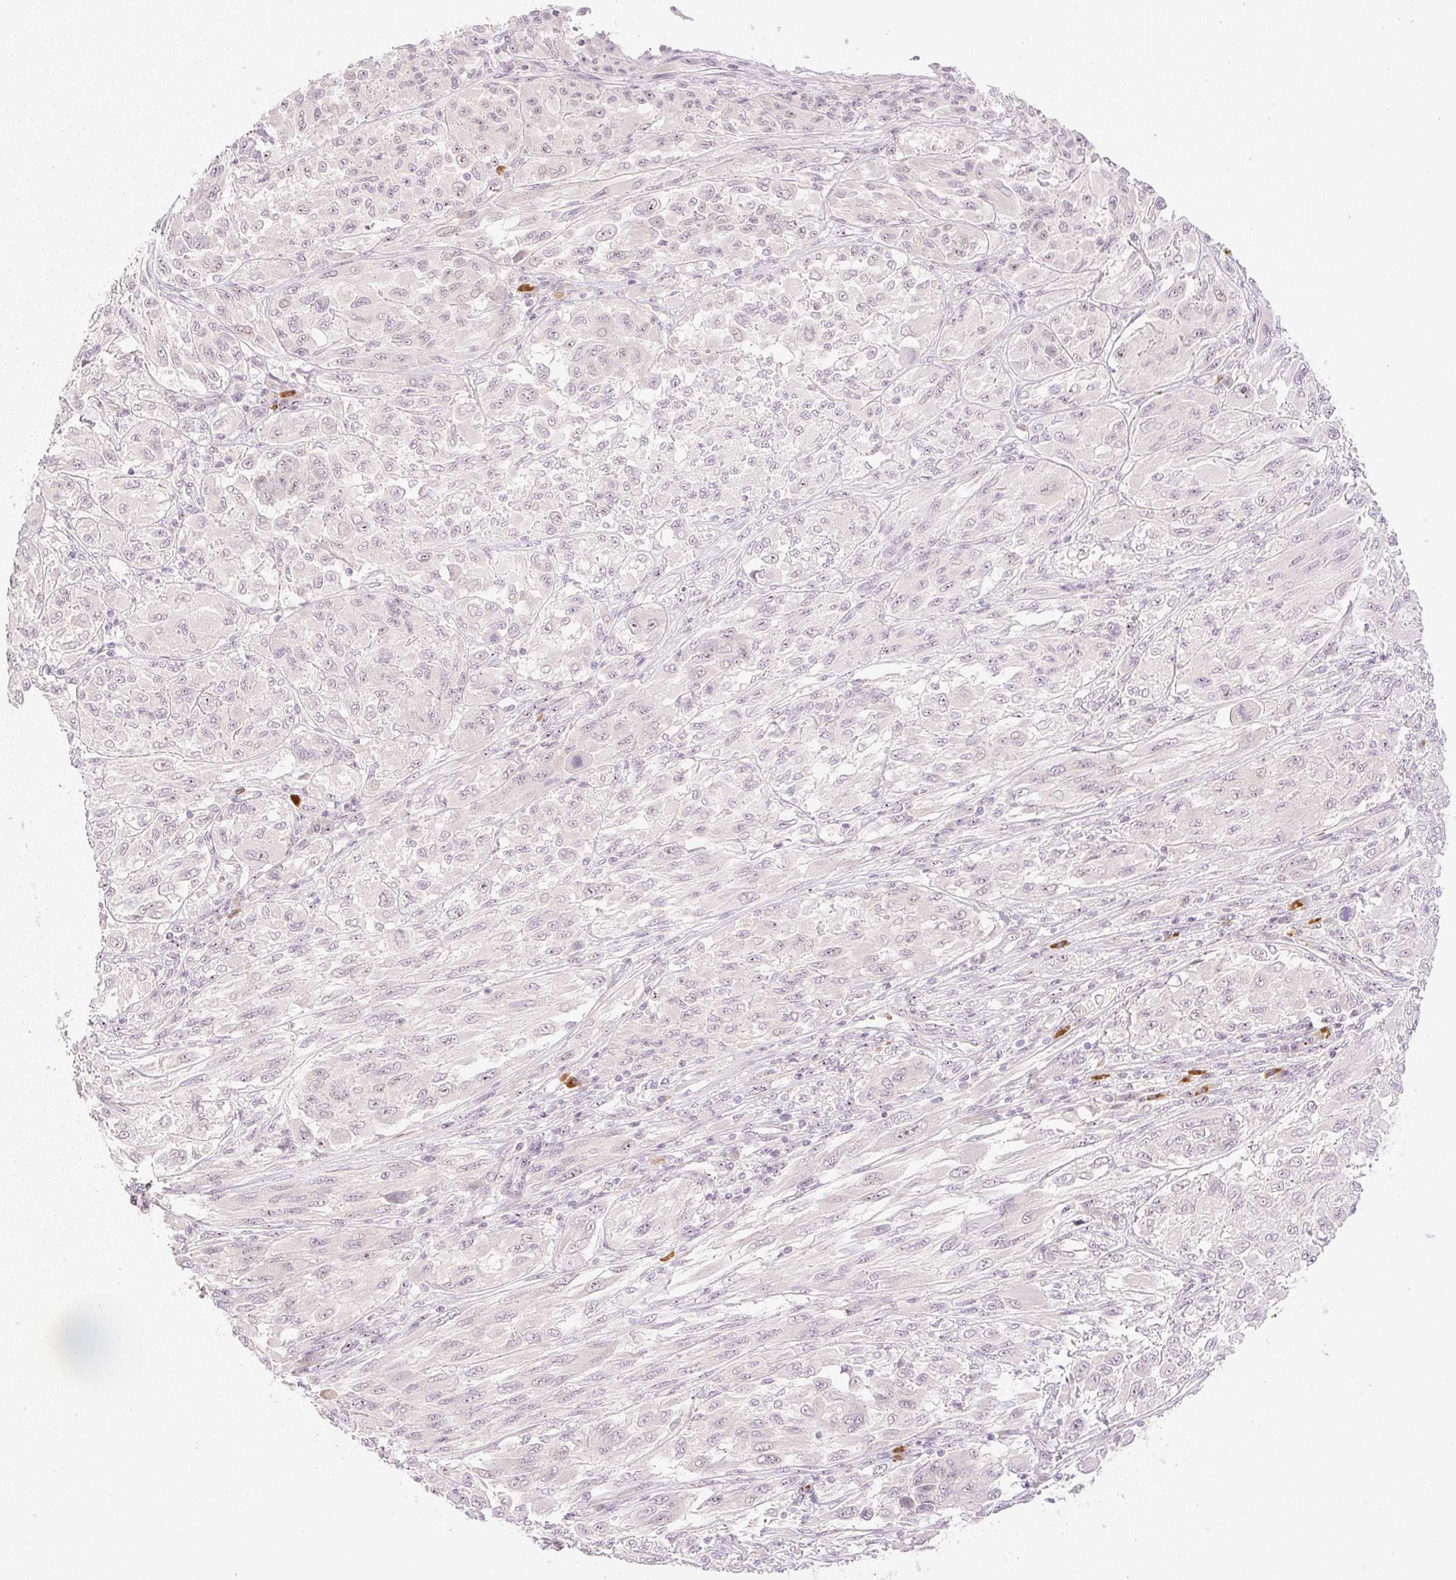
{"staining": {"intensity": "weak", "quantity": "<25%", "location": "nuclear"}, "tissue": "melanoma", "cell_type": "Tumor cells", "image_type": "cancer", "snomed": [{"axis": "morphology", "description": "Malignant melanoma, NOS"}, {"axis": "topography", "description": "Skin"}], "caption": "Immunohistochemistry photomicrograph of human melanoma stained for a protein (brown), which shows no expression in tumor cells.", "gene": "AAR2", "patient": {"sex": "female", "age": 91}}